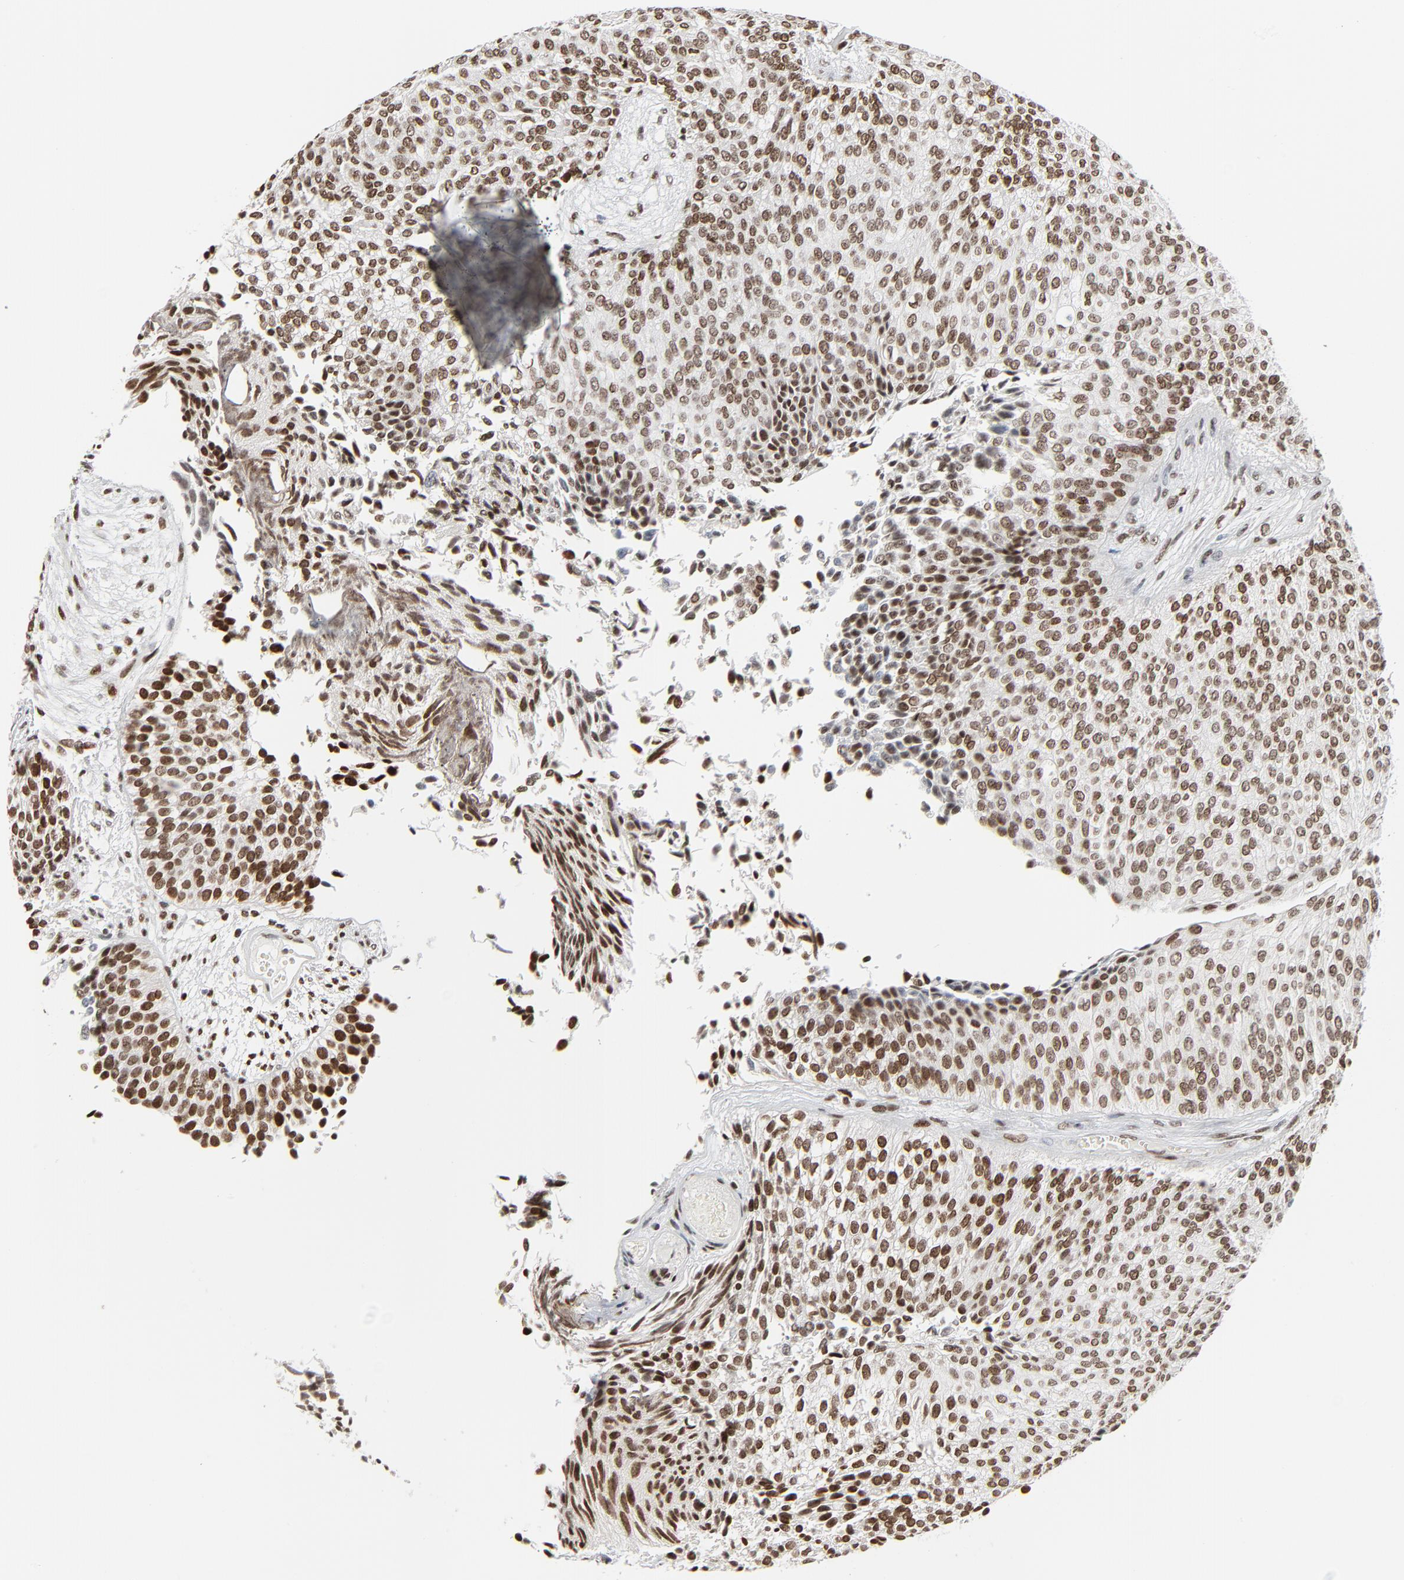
{"staining": {"intensity": "strong", "quantity": ">75%", "location": "nuclear"}, "tissue": "urothelial cancer", "cell_type": "Tumor cells", "image_type": "cancer", "snomed": [{"axis": "morphology", "description": "Urothelial carcinoma, Low grade"}, {"axis": "topography", "description": "Urinary bladder"}], "caption": "DAB immunohistochemical staining of human urothelial cancer reveals strong nuclear protein expression in about >75% of tumor cells.", "gene": "CUX1", "patient": {"sex": "male", "age": 84}}